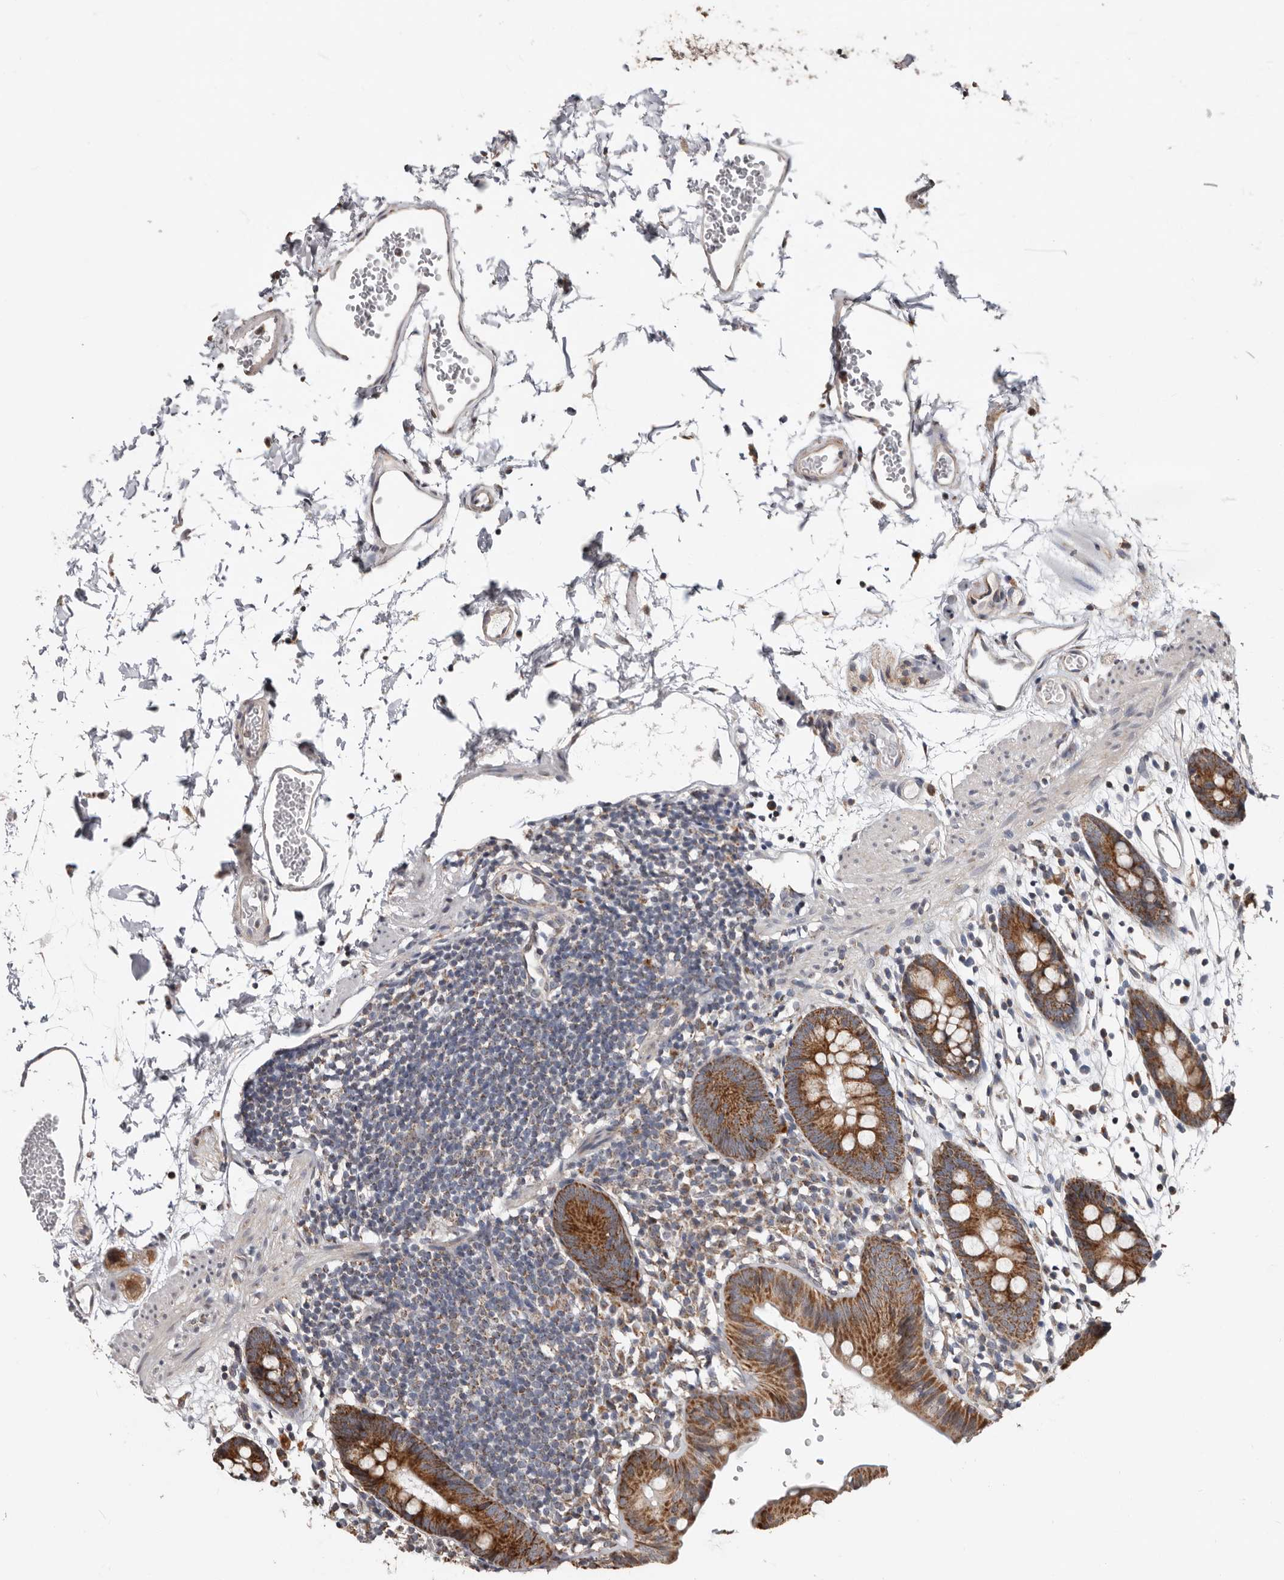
{"staining": {"intensity": "negative", "quantity": "none", "location": "none"}, "tissue": "colon", "cell_type": "Endothelial cells", "image_type": "normal", "snomed": [{"axis": "morphology", "description": "Normal tissue, NOS"}, {"axis": "topography", "description": "Colon"}], "caption": "The immunohistochemistry (IHC) micrograph has no significant expression in endothelial cells of colon.", "gene": "MRPL18", "patient": {"sex": "male", "age": 56}}